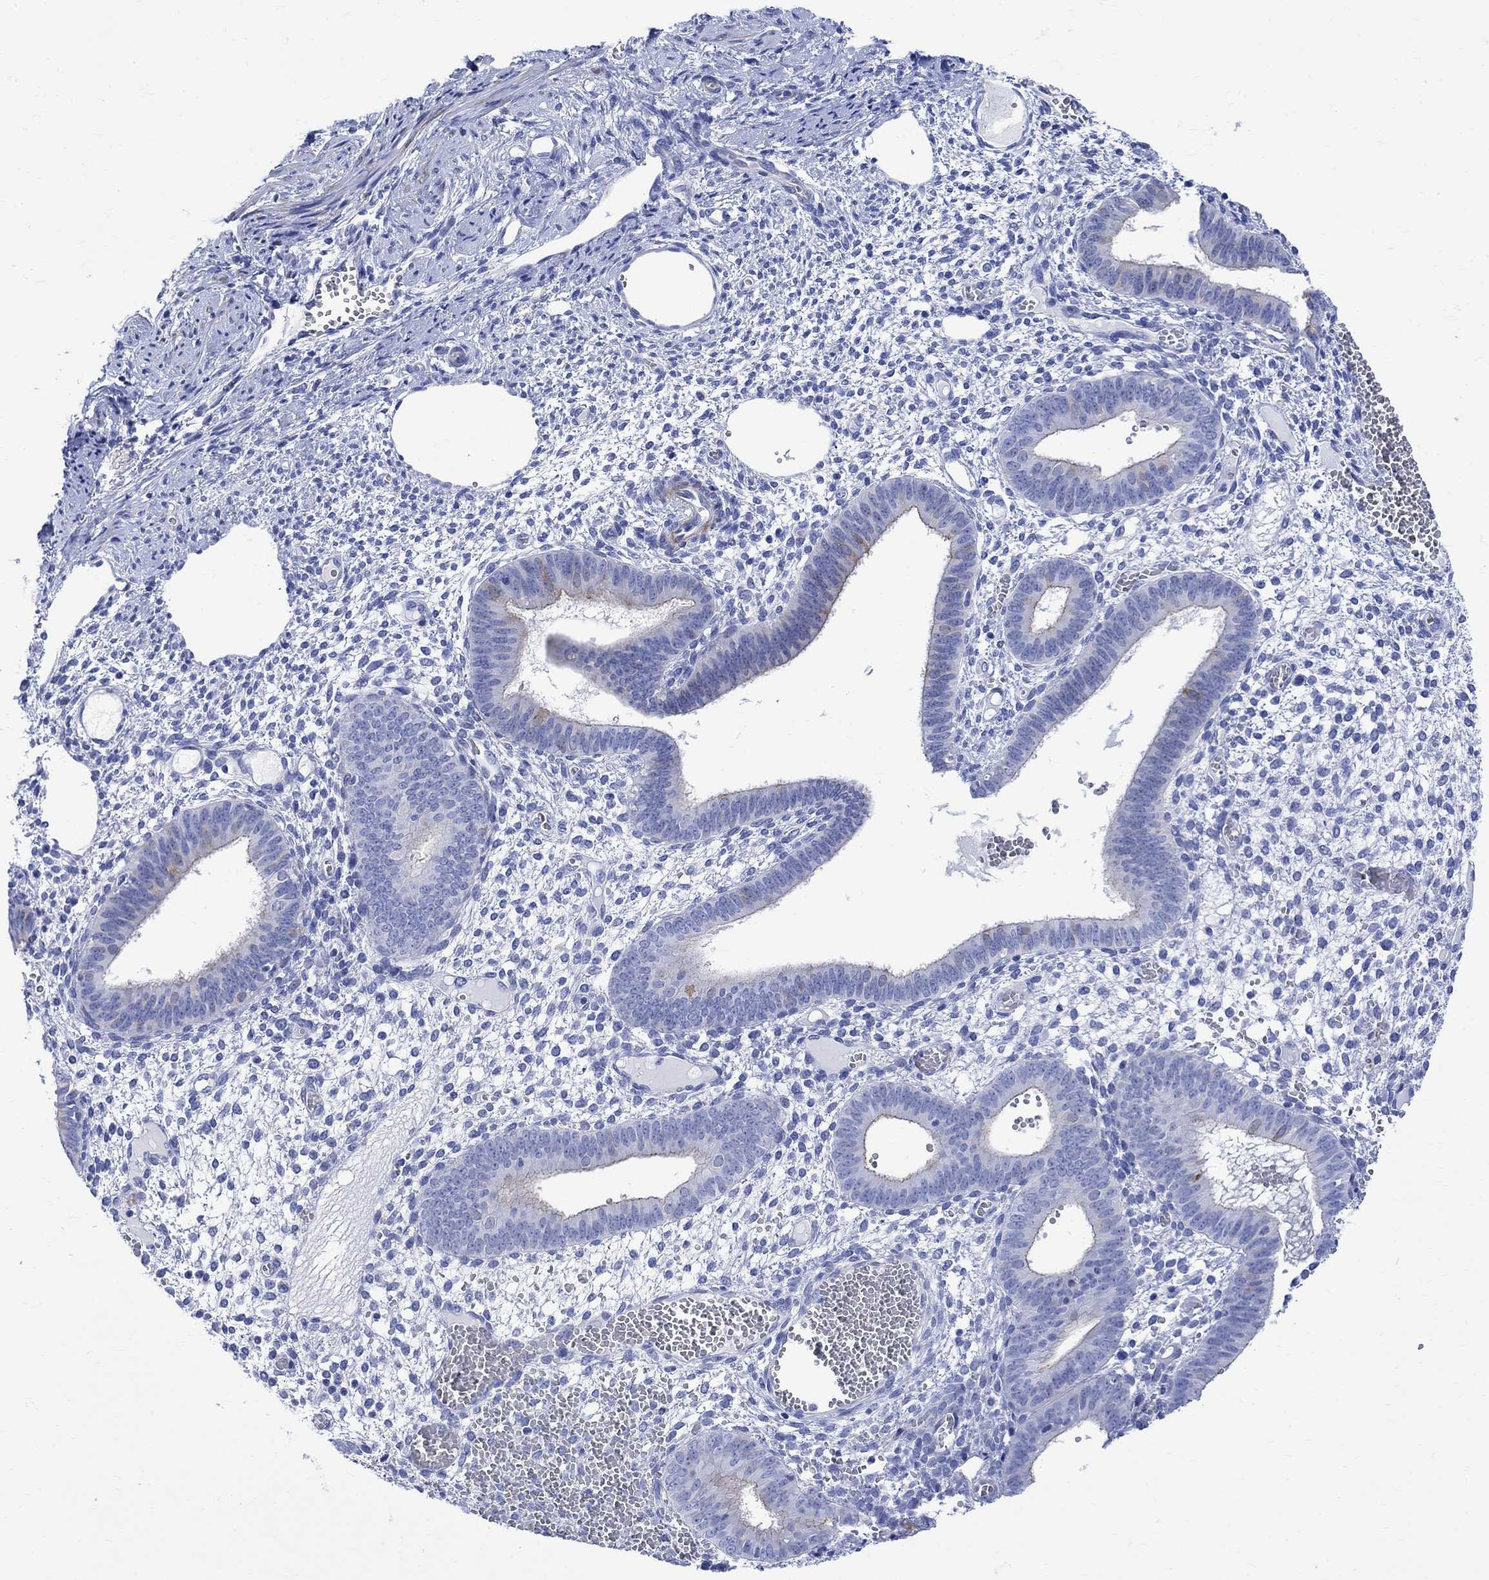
{"staining": {"intensity": "negative", "quantity": "none", "location": "none"}, "tissue": "endometrium", "cell_type": "Cells in endometrial stroma", "image_type": "normal", "snomed": [{"axis": "morphology", "description": "Normal tissue, NOS"}, {"axis": "topography", "description": "Endometrium"}], "caption": "The IHC image has no significant staining in cells in endometrial stroma of endometrium.", "gene": "PARVB", "patient": {"sex": "female", "age": 42}}